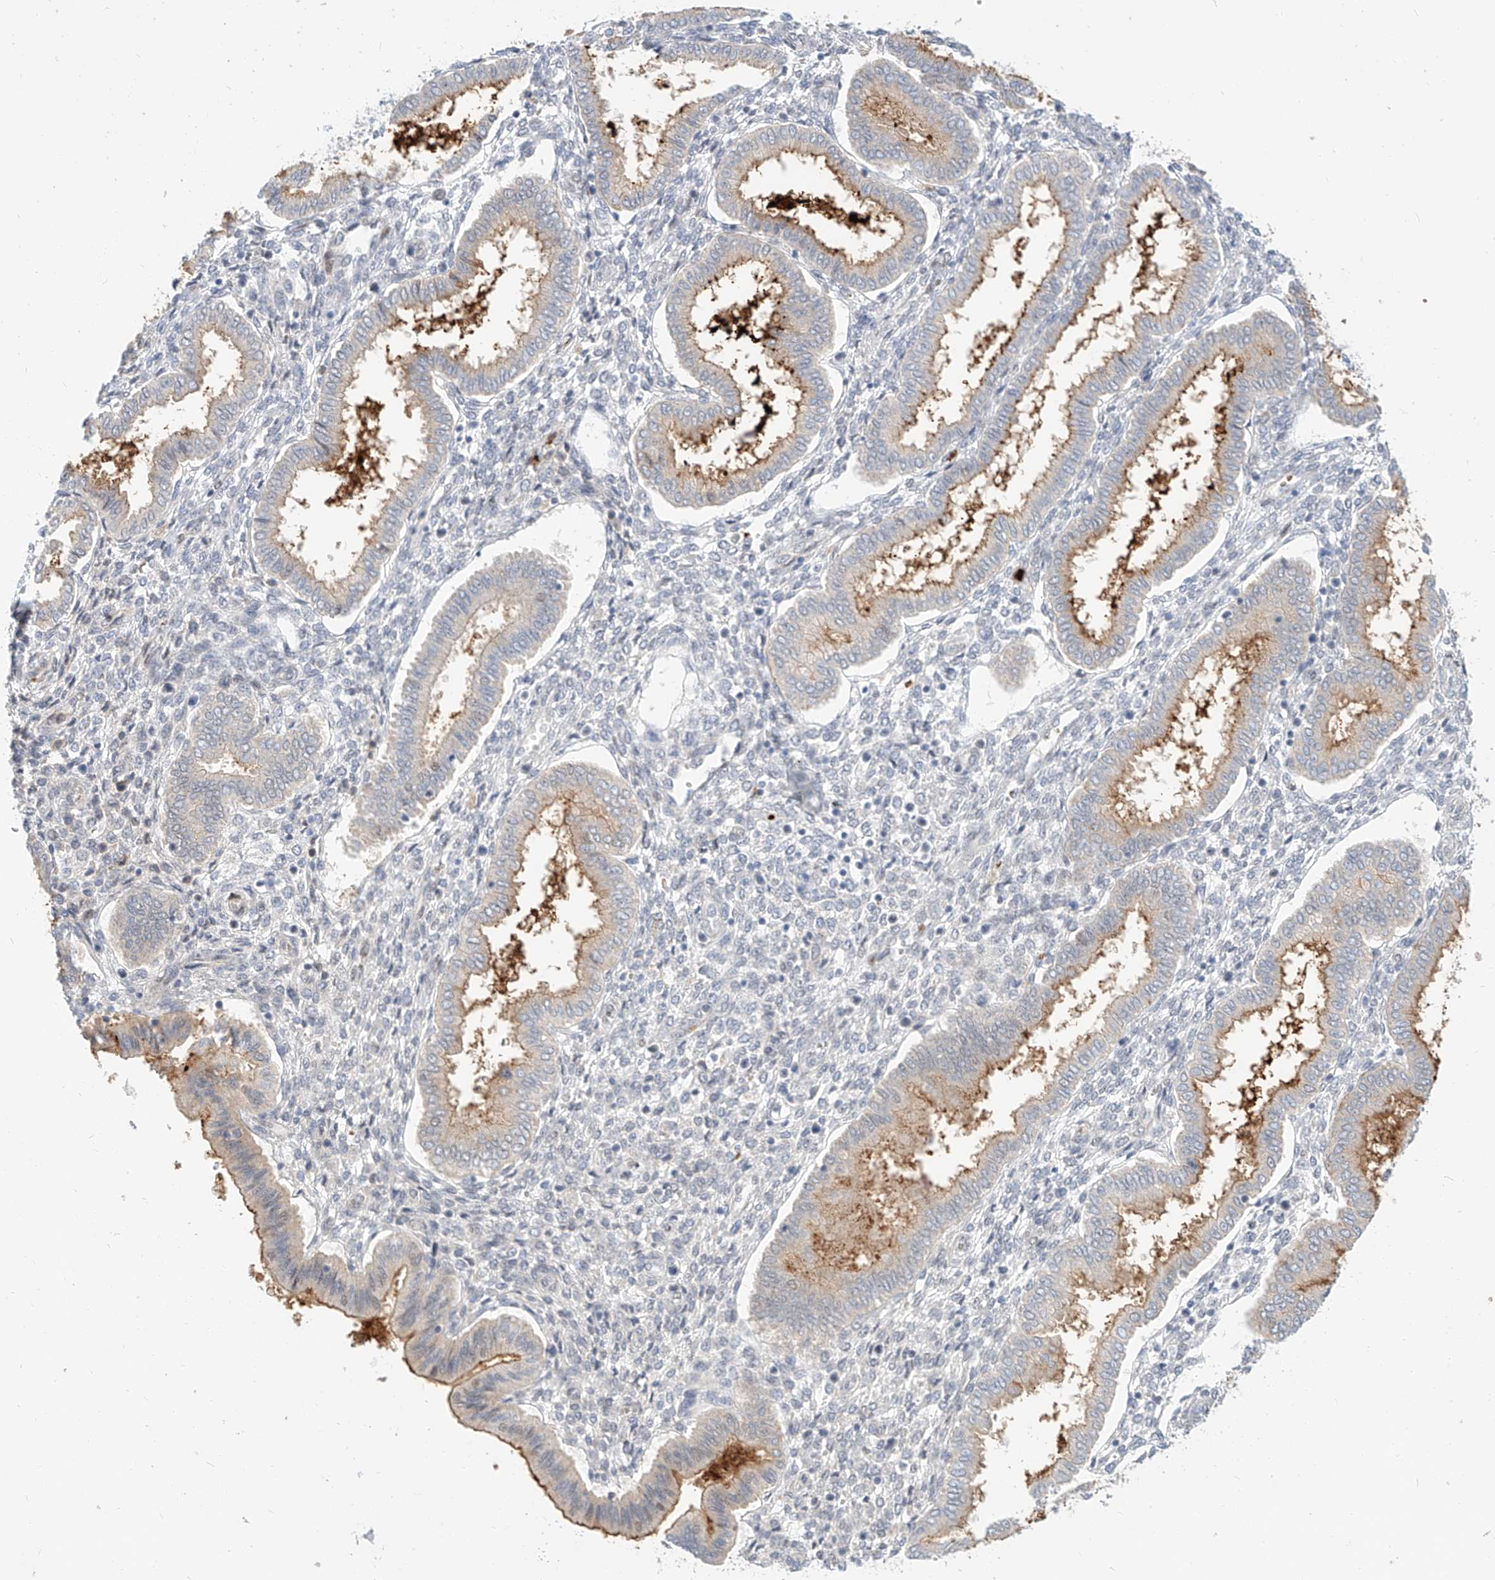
{"staining": {"intensity": "moderate", "quantity": "25%-75%", "location": "nuclear"}, "tissue": "endometrium", "cell_type": "Cells in endometrial stroma", "image_type": "normal", "snomed": [{"axis": "morphology", "description": "Normal tissue, NOS"}, {"axis": "topography", "description": "Endometrium"}], "caption": "Endometrium stained with DAB (3,3'-diaminobenzidine) IHC shows medium levels of moderate nuclear staining in about 25%-75% of cells in endometrial stroma.", "gene": "CBX8", "patient": {"sex": "female", "age": 24}}